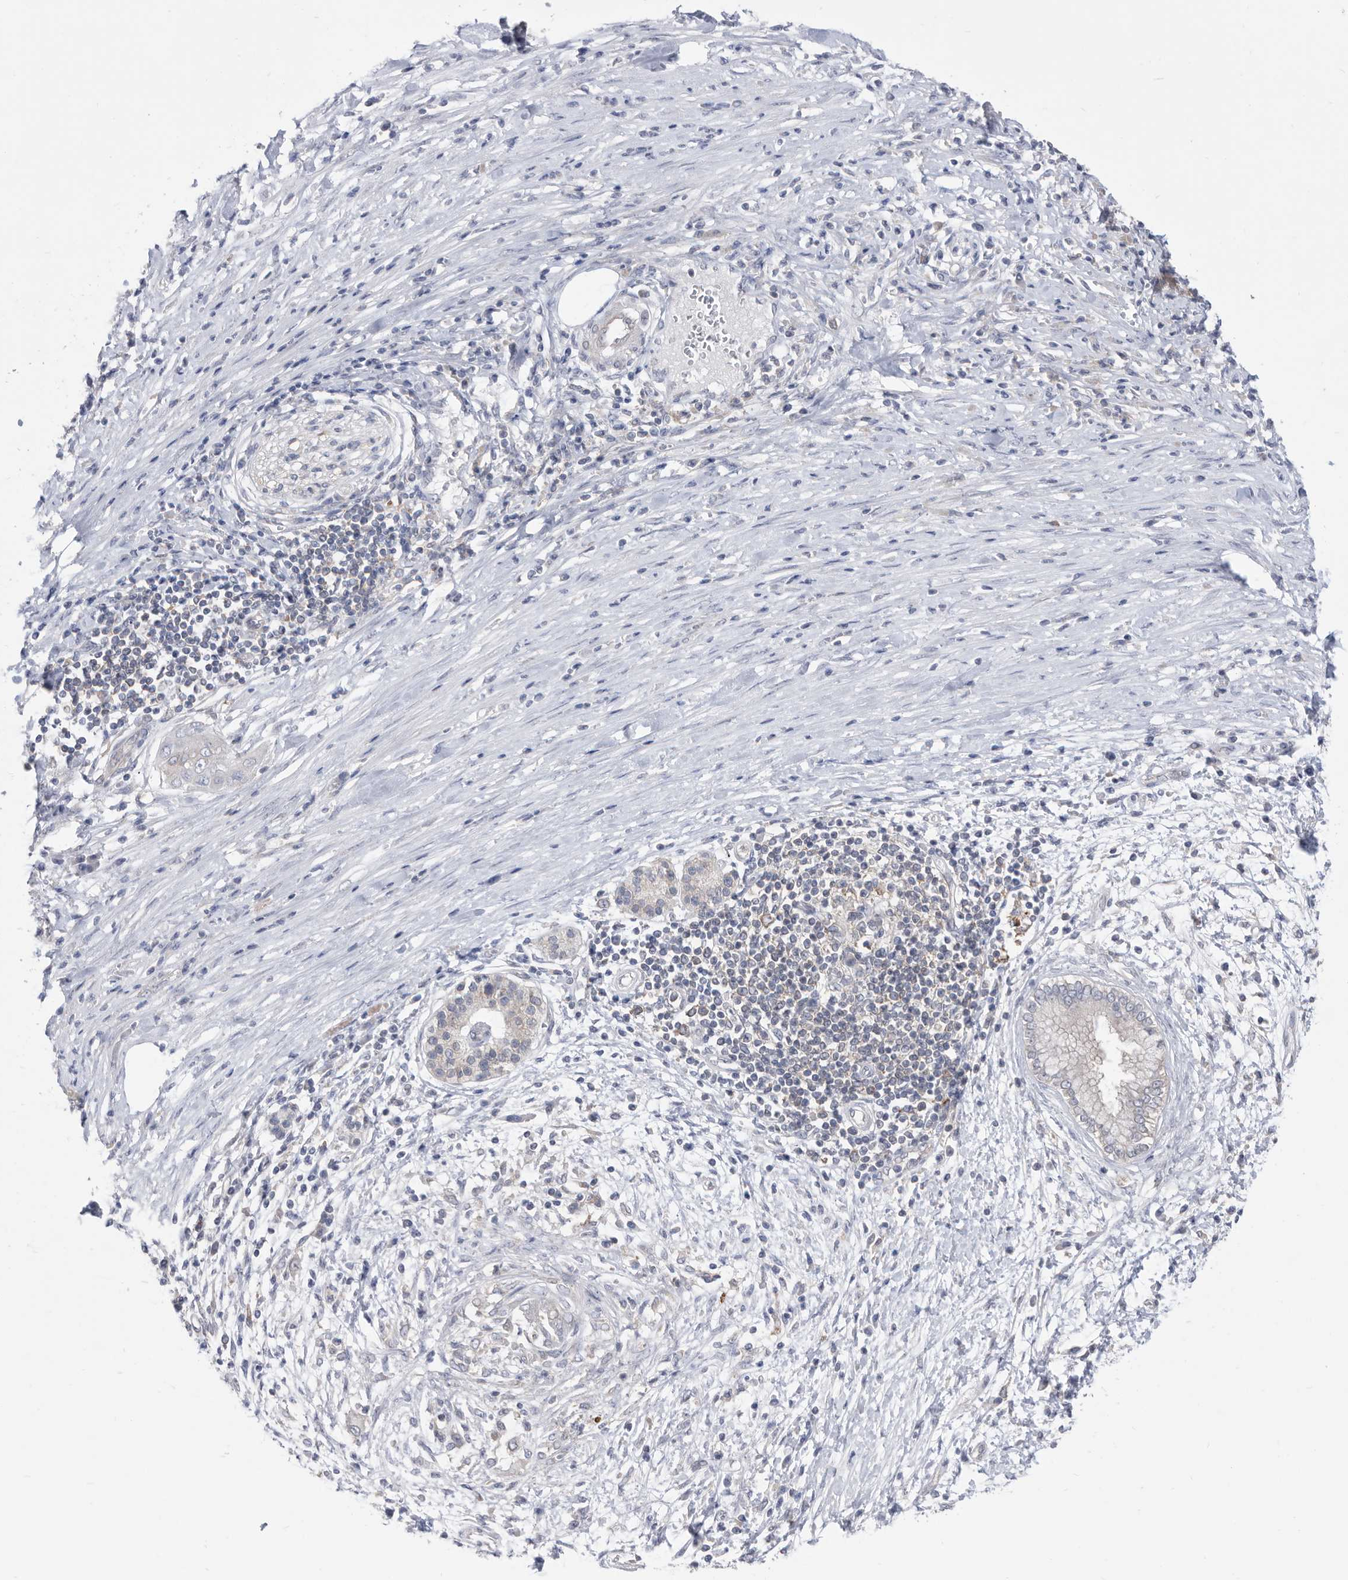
{"staining": {"intensity": "negative", "quantity": "none", "location": "none"}, "tissue": "pancreatic cancer", "cell_type": "Tumor cells", "image_type": "cancer", "snomed": [{"axis": "morphology", "description": "Adenocarcinoma, NOS"}, {"axis": "topography", "description": "Pancreas"}], "caption": "An IHC photomicrograph of adenocarcinoma (pancreatic) is shown. There is no staining in tumor cells of adenocarcinoma (pancreatic).", "gene": "CCT4", "patient": {"sex": "male", "age": 58}}